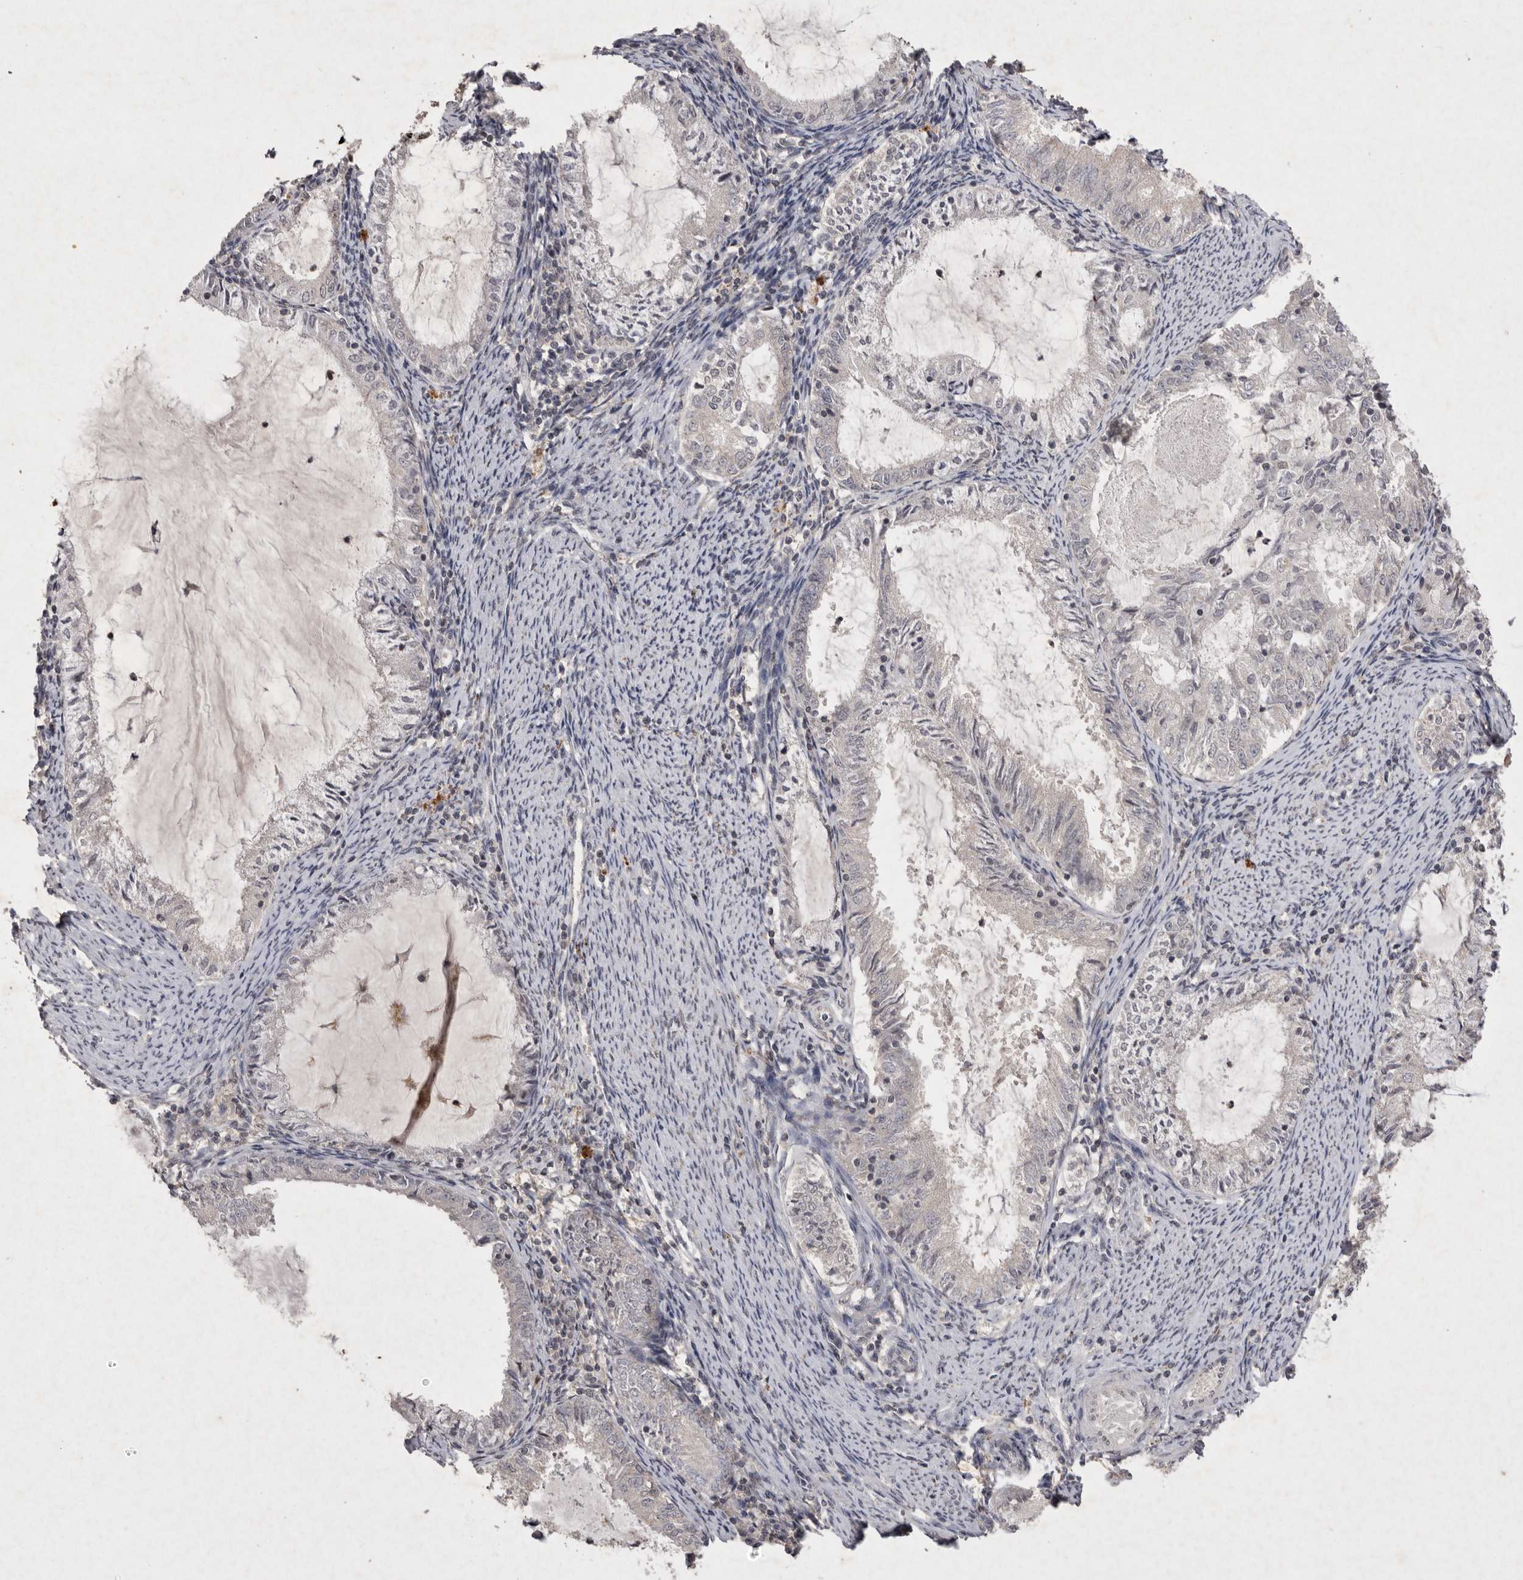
{"staining": {"intensity": "negative", "quantity": "none", "location": "none"}, "tissue": "endometrial cancer", "cell_type": "Tumor cells", "image_type": "cancer", "snomed": [{"axis": "morphology", "description": "Adenocarcinoma, NOS"}, {"axis": "topography", "description": "Endometrium"}], "caption": "DAB immunohistochemical staining of endometrial cancer demonstrates no significant expression in tumor cells.", "gene": "APLNR", "patient": {"sex": "female", "age": 57}}